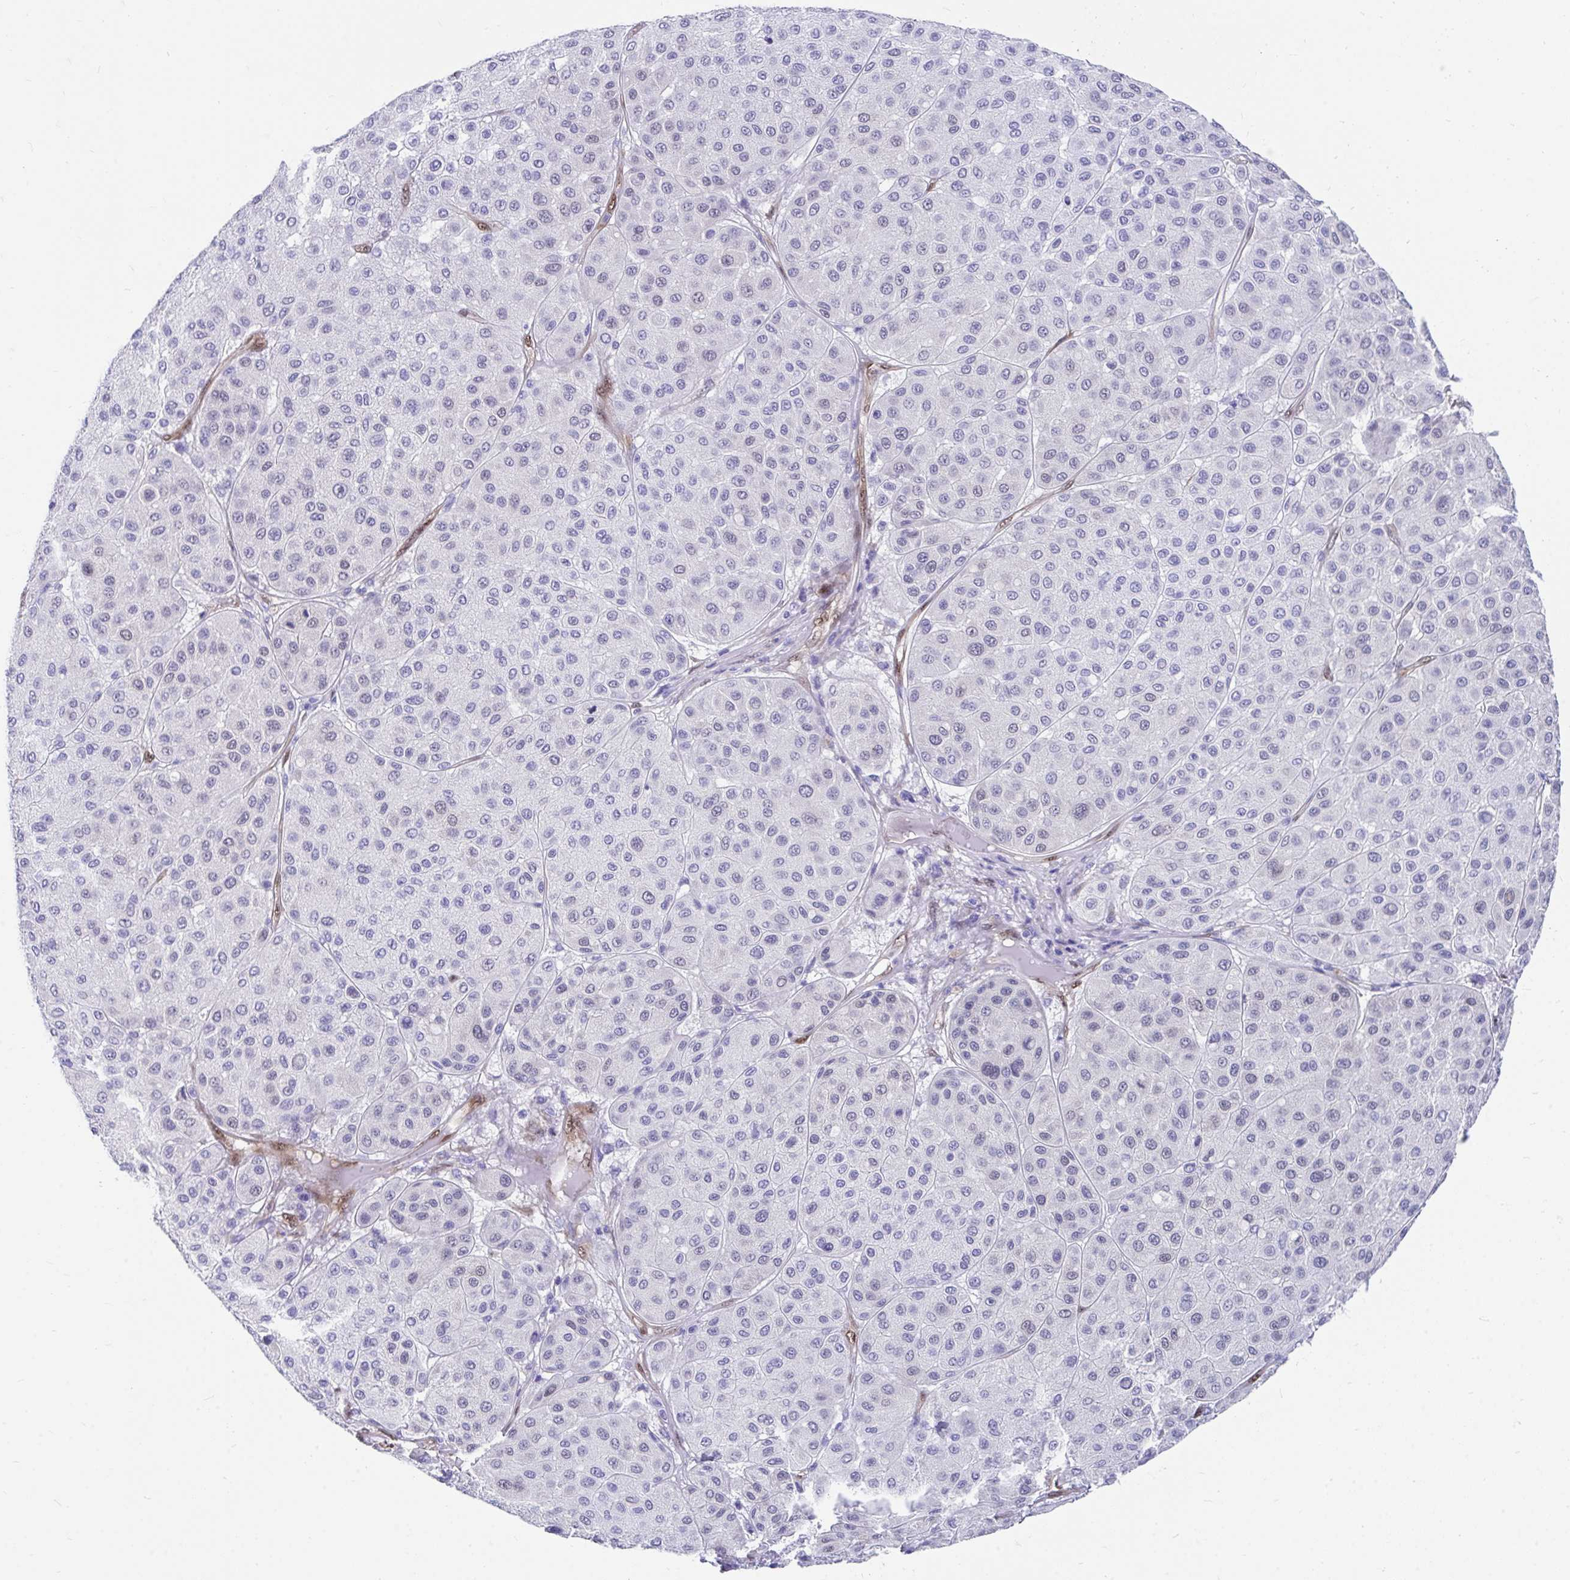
{"staining": {"intensity": "negative", "quantity": "none", "location": "none"}, "tissue": "melanoma", "cell_type": "Tumor cells", "image_type": "cancer", "snomed": [{"axis": "morphology", "description": "Malignant melanoma, Metastatic site"}, {"axis": "topography", "description": "Smooth muscle"}], "caption": "There is no significant positivity in tumor cells of melanoma.", "gene": "RBPMS", "patient": {"sex": "male", "age": 41}}